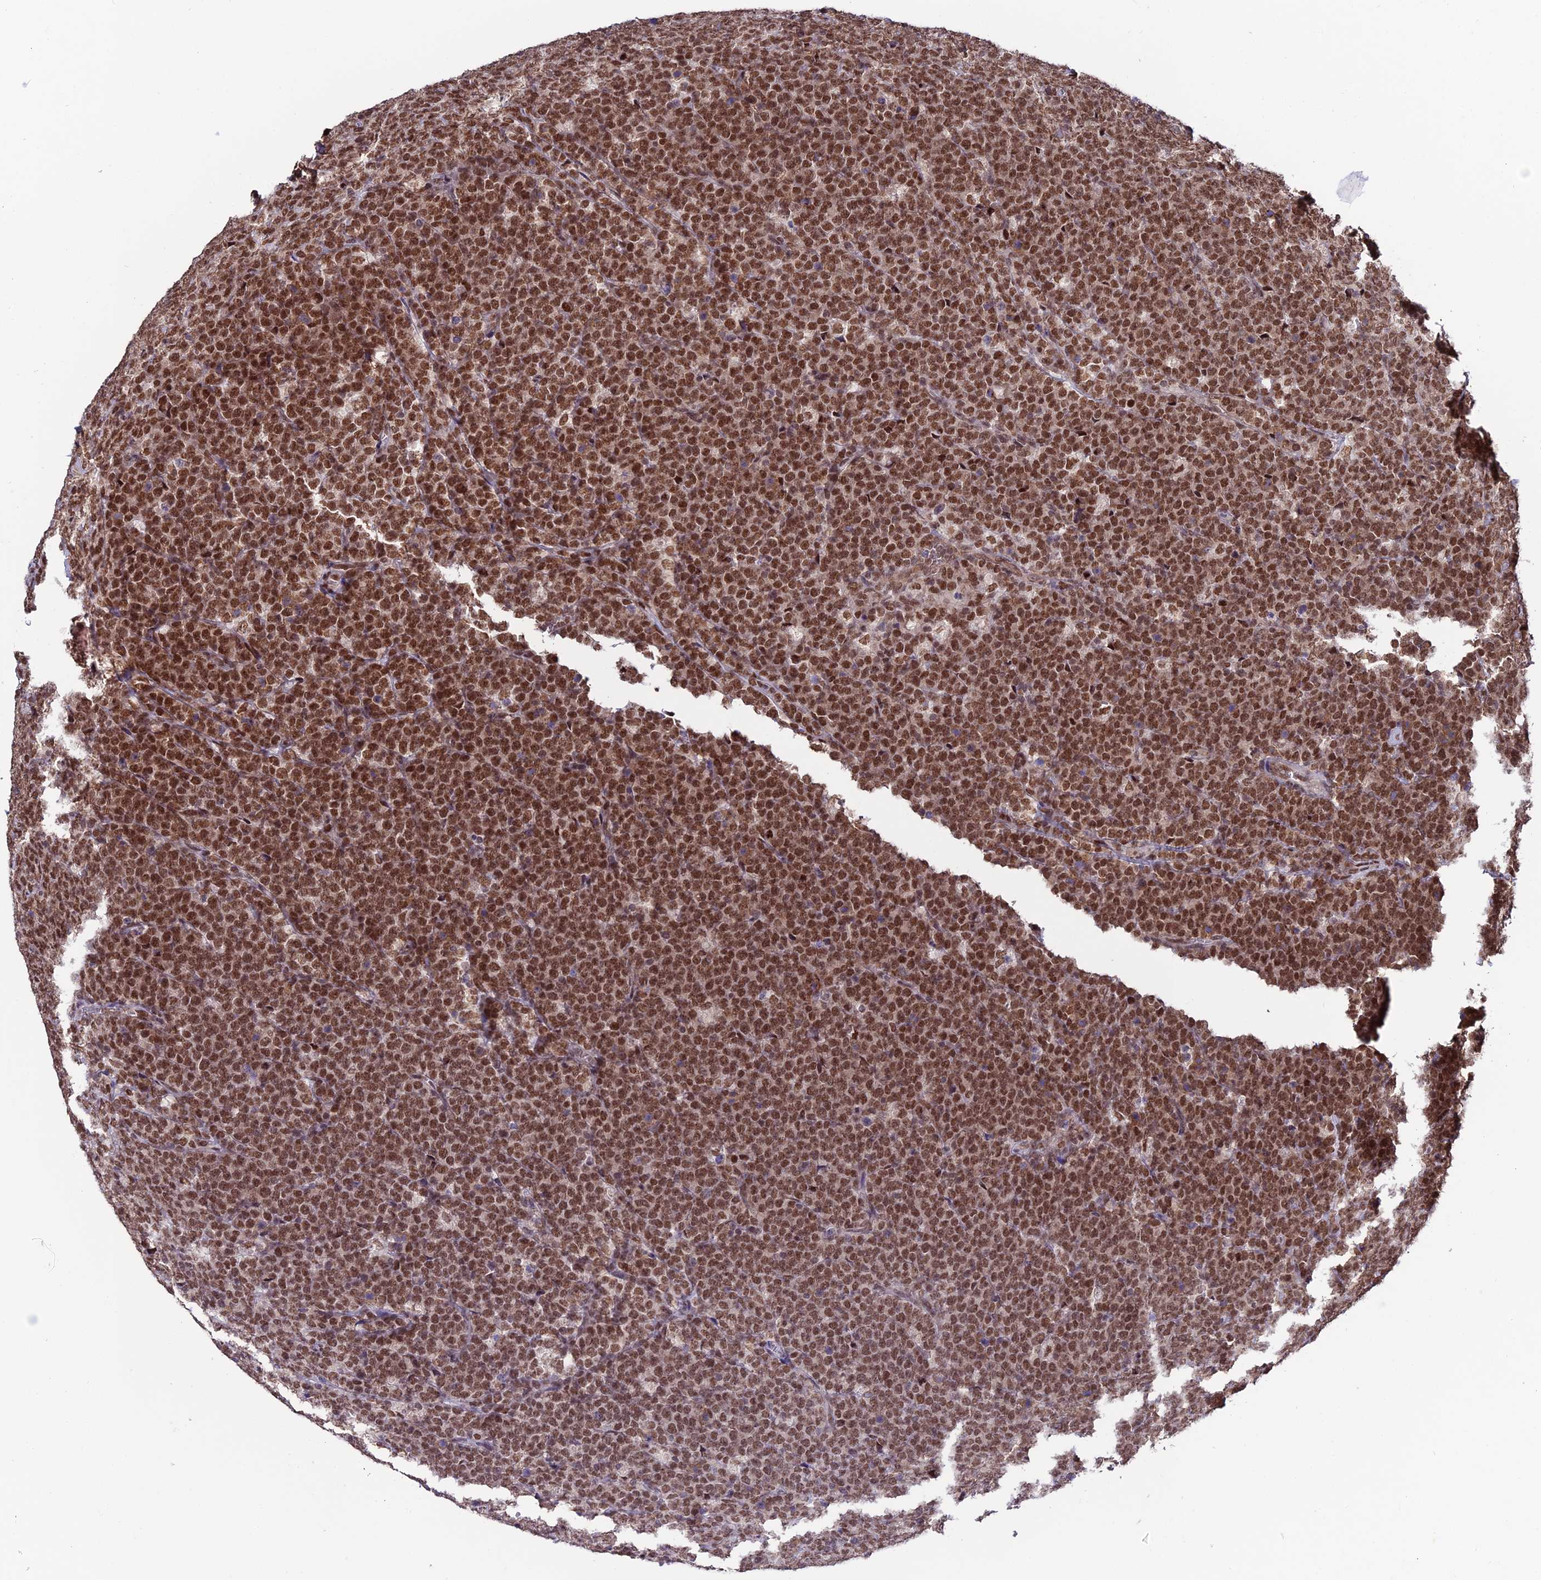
{"staining": {"intensity": "moderate", "quantity": ">75%", "location": "nuclear"}, "tissue": "lymphoma", "cell_type": "Tumor cells", "image_type": "cancer", "snomed": [{"axis": "morphology", "description": "Malignant lymphoma, non-Hodgkin's type, High grade"}, {"axis": "topography", "description": "Small intestine"}], "caption": "A brown stain labels moderate nuclear positivity of a protein in human lymphoma tumor cells. (brown staining indicates protein expression, while blue staining denotes nuclei).", "gene": "SYT15", "patient": {"sex": "male", "age": 8}}